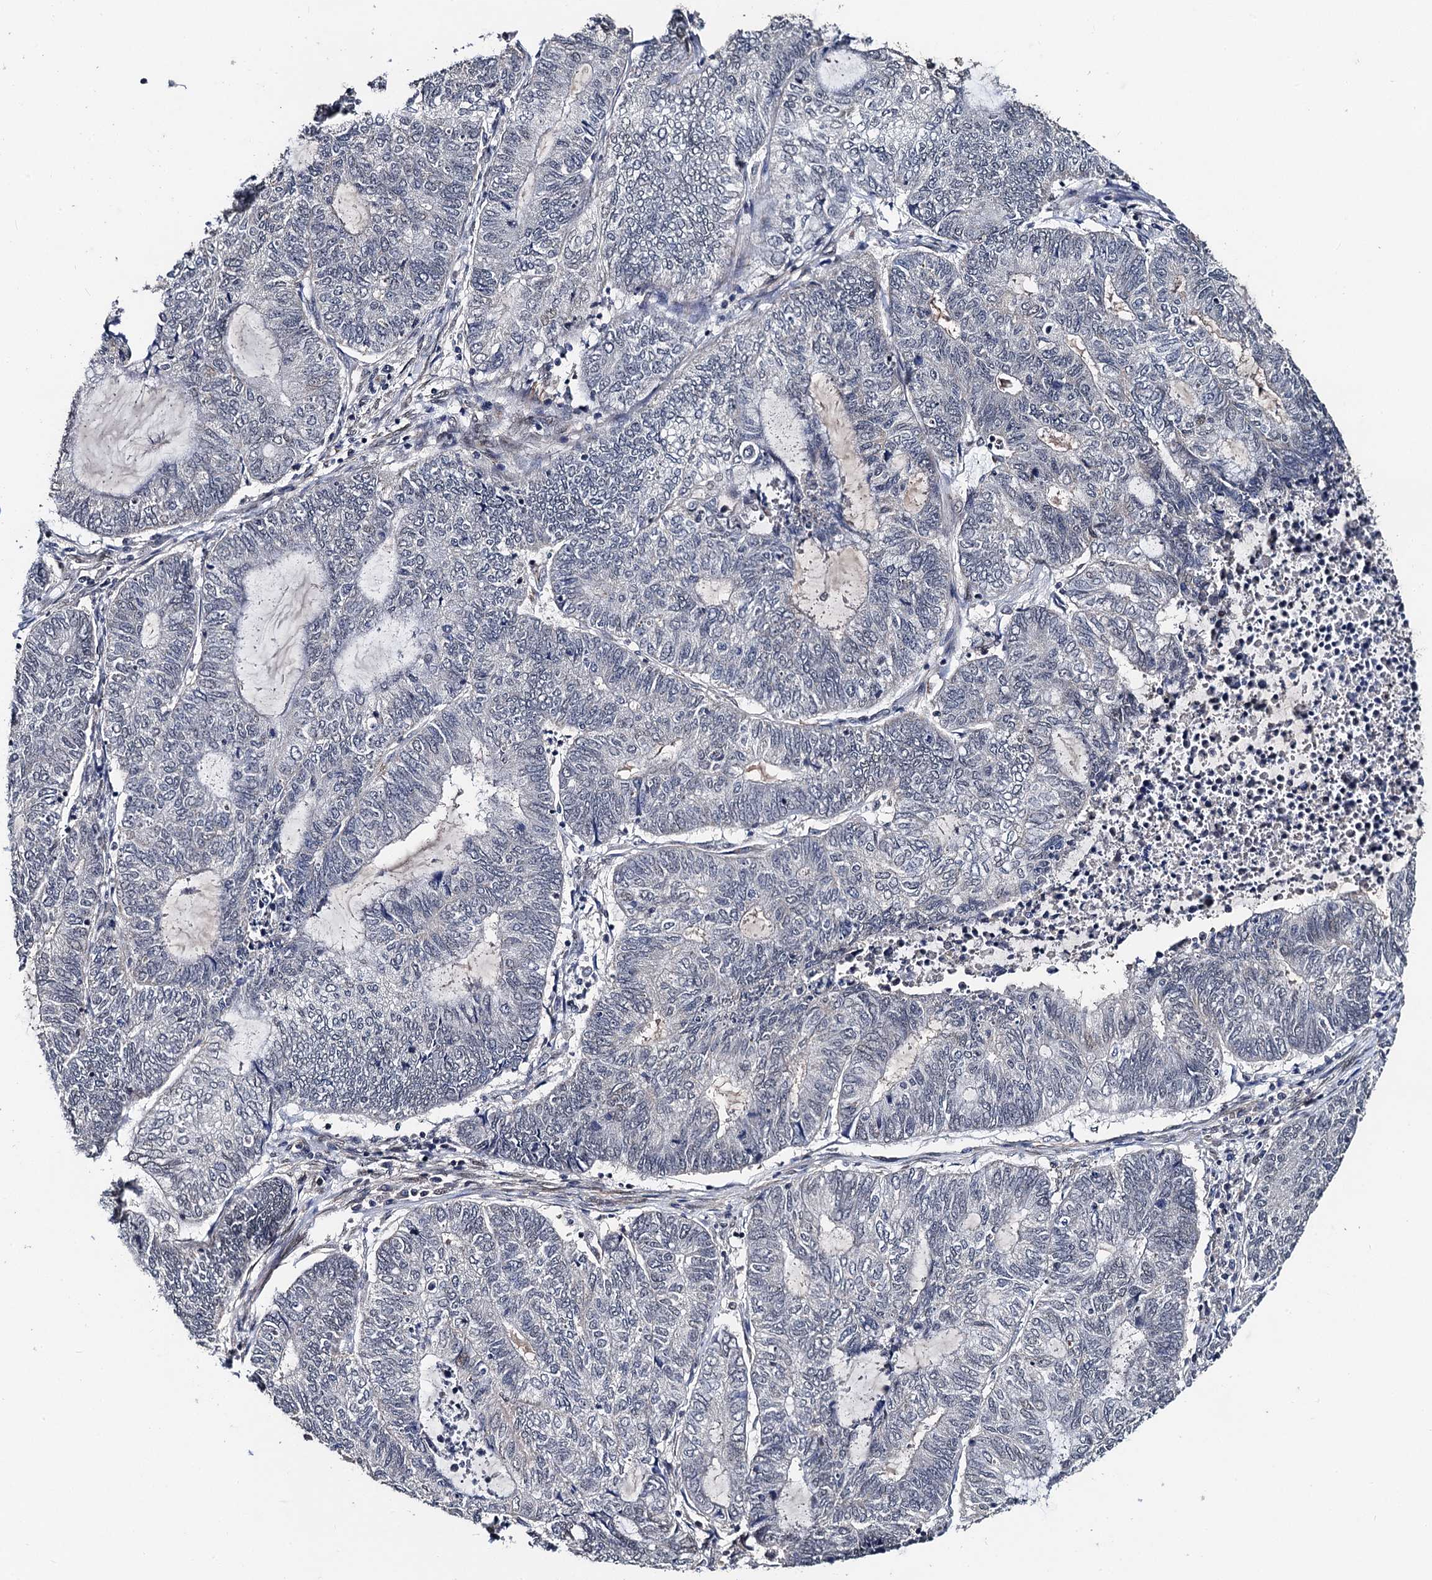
{"staining": {"intensity": "negative", "quantity": "none", "location": "none"}, "tissue": "endometrial cancer", "cell_type": "Tumor cells", "image_type": "cancer", "snomed": [{"axis": "morphology", "description": "Adenocarcinoma, NOS"}, {"axis": "topography", "description": "Uterus"}, {"axis": "topography", "description": "Endometrium"}], "caption": "Tumor cells are negative for protein expression in human endometrial adenocarcinoma.", "gene": "PPTC7", "patient": {"sex": "female", "age": 70}}